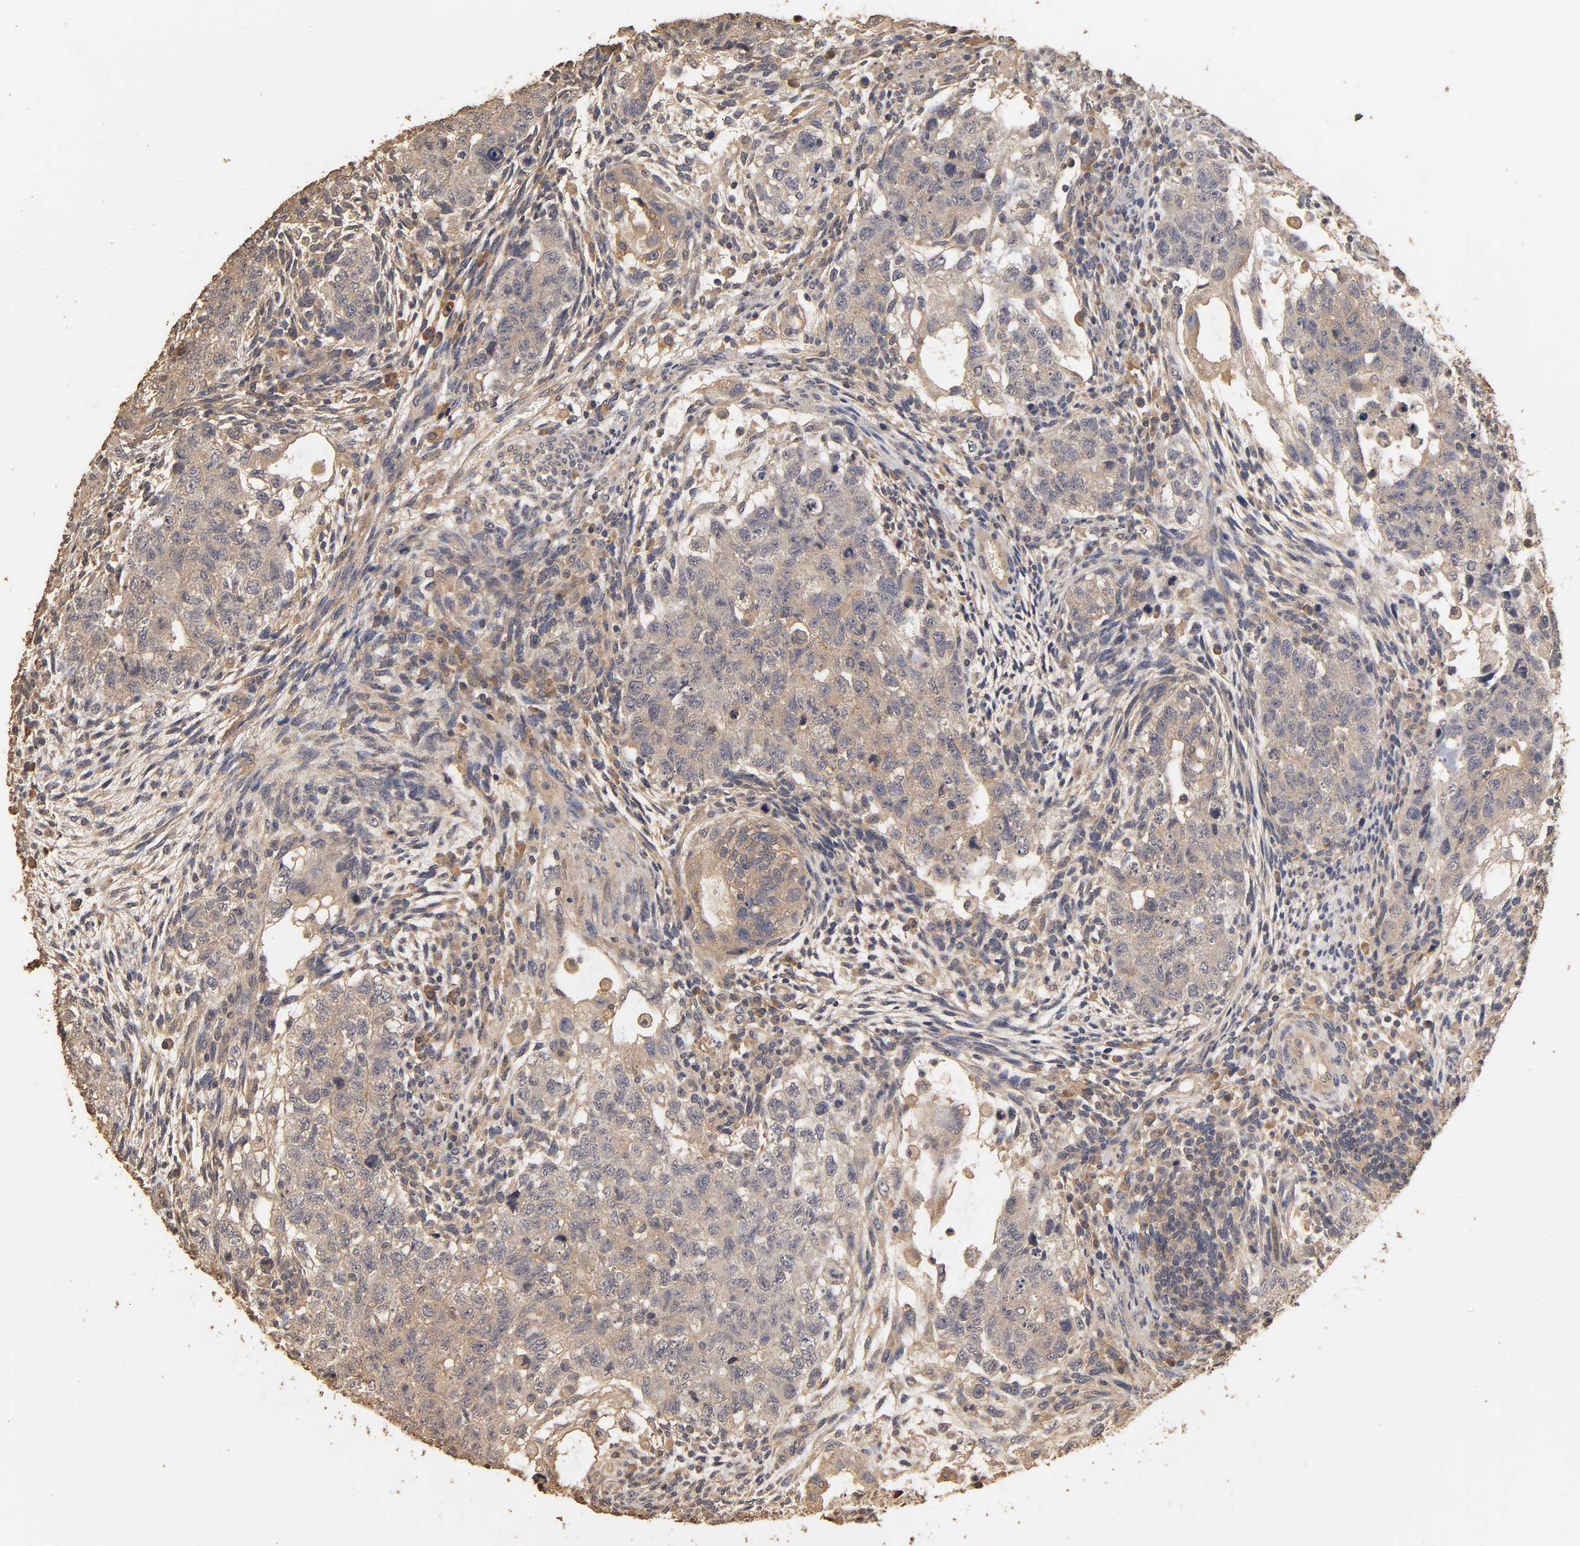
{"staining": {"intensity": "weak", "quantity": ">75%", "location": "cytoplasmic/membranous"}, "tissue": "testis cancer", "cell_type": "Tumor cells", "image_type": "cancer", "snomed": [{"axis": "morphology", "description": "Normal tissue, NOS"}, {"axis": "morphology", "description": "Carcinoma, Embryonal, NOS"}, {"axis": "topography", "description": "Testis"}], "caption": "Weak cytoplasmic/membranous protein expression is identified in about >75% of tumor cells in testis cancer (embryonal carcinoma).", "gene": "VSIG4", "patient": {"sex": "male", "age": 36}}